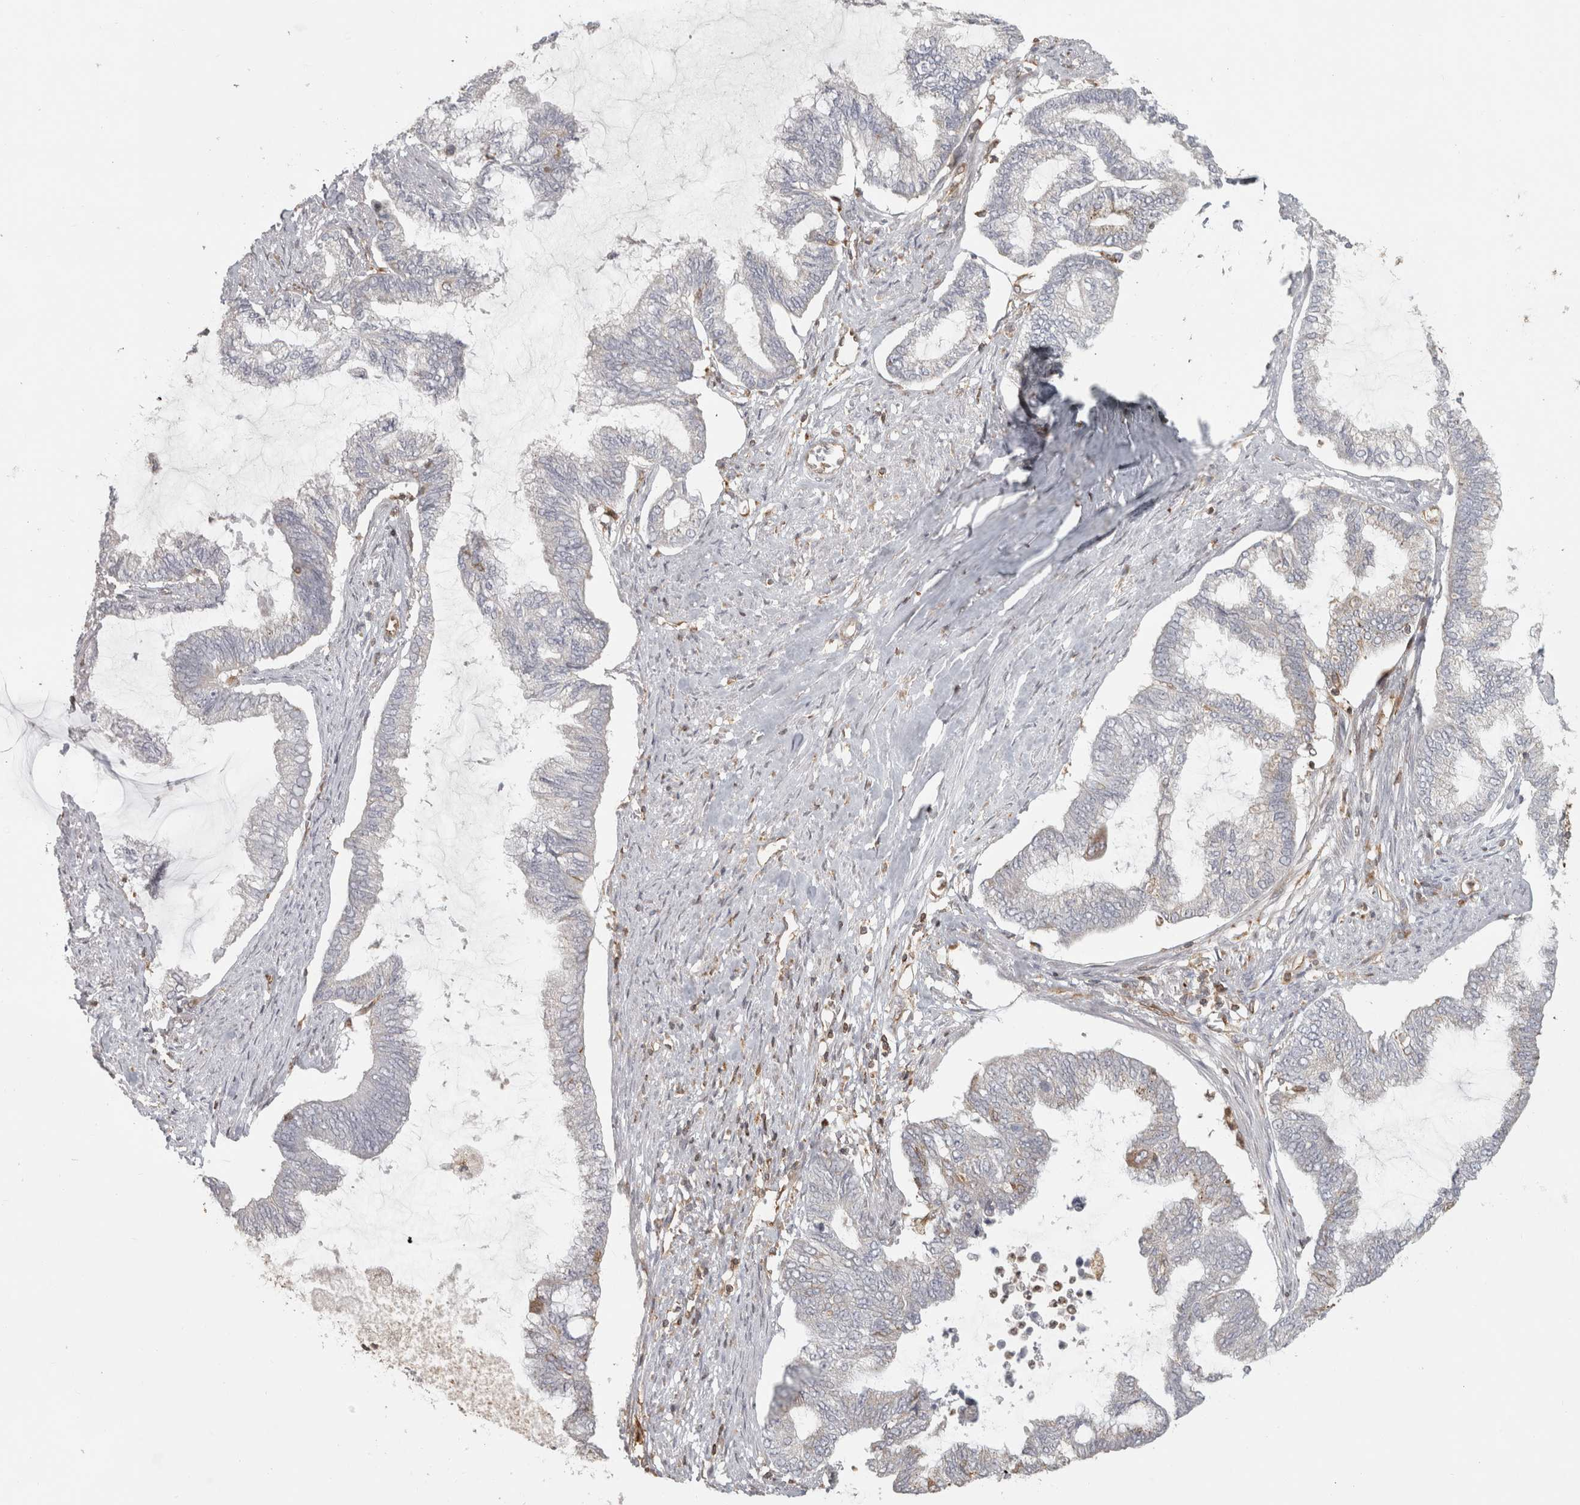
{"staining": {"intensity": "negative", "quantity": "none", "location": "none"}, "tissue": "endometrial cancer", "cell_type": "Tumor cells", "image_type": "cancer", "snomed": [{"axis": "morphology", "description": "Adenocarcinoma, NOS"}, {"axis": "topography", "description": "Endometrium"}], "caption": "There is no significant expression in tumor cells of endometrial cancer. (DAB (3,3'-diaminobenzidine) immunohistochemistry (IHC) with hematoxylin counter stain).", "gene": "HLA-E", "patient": {"sex": "female", "age": 86}}